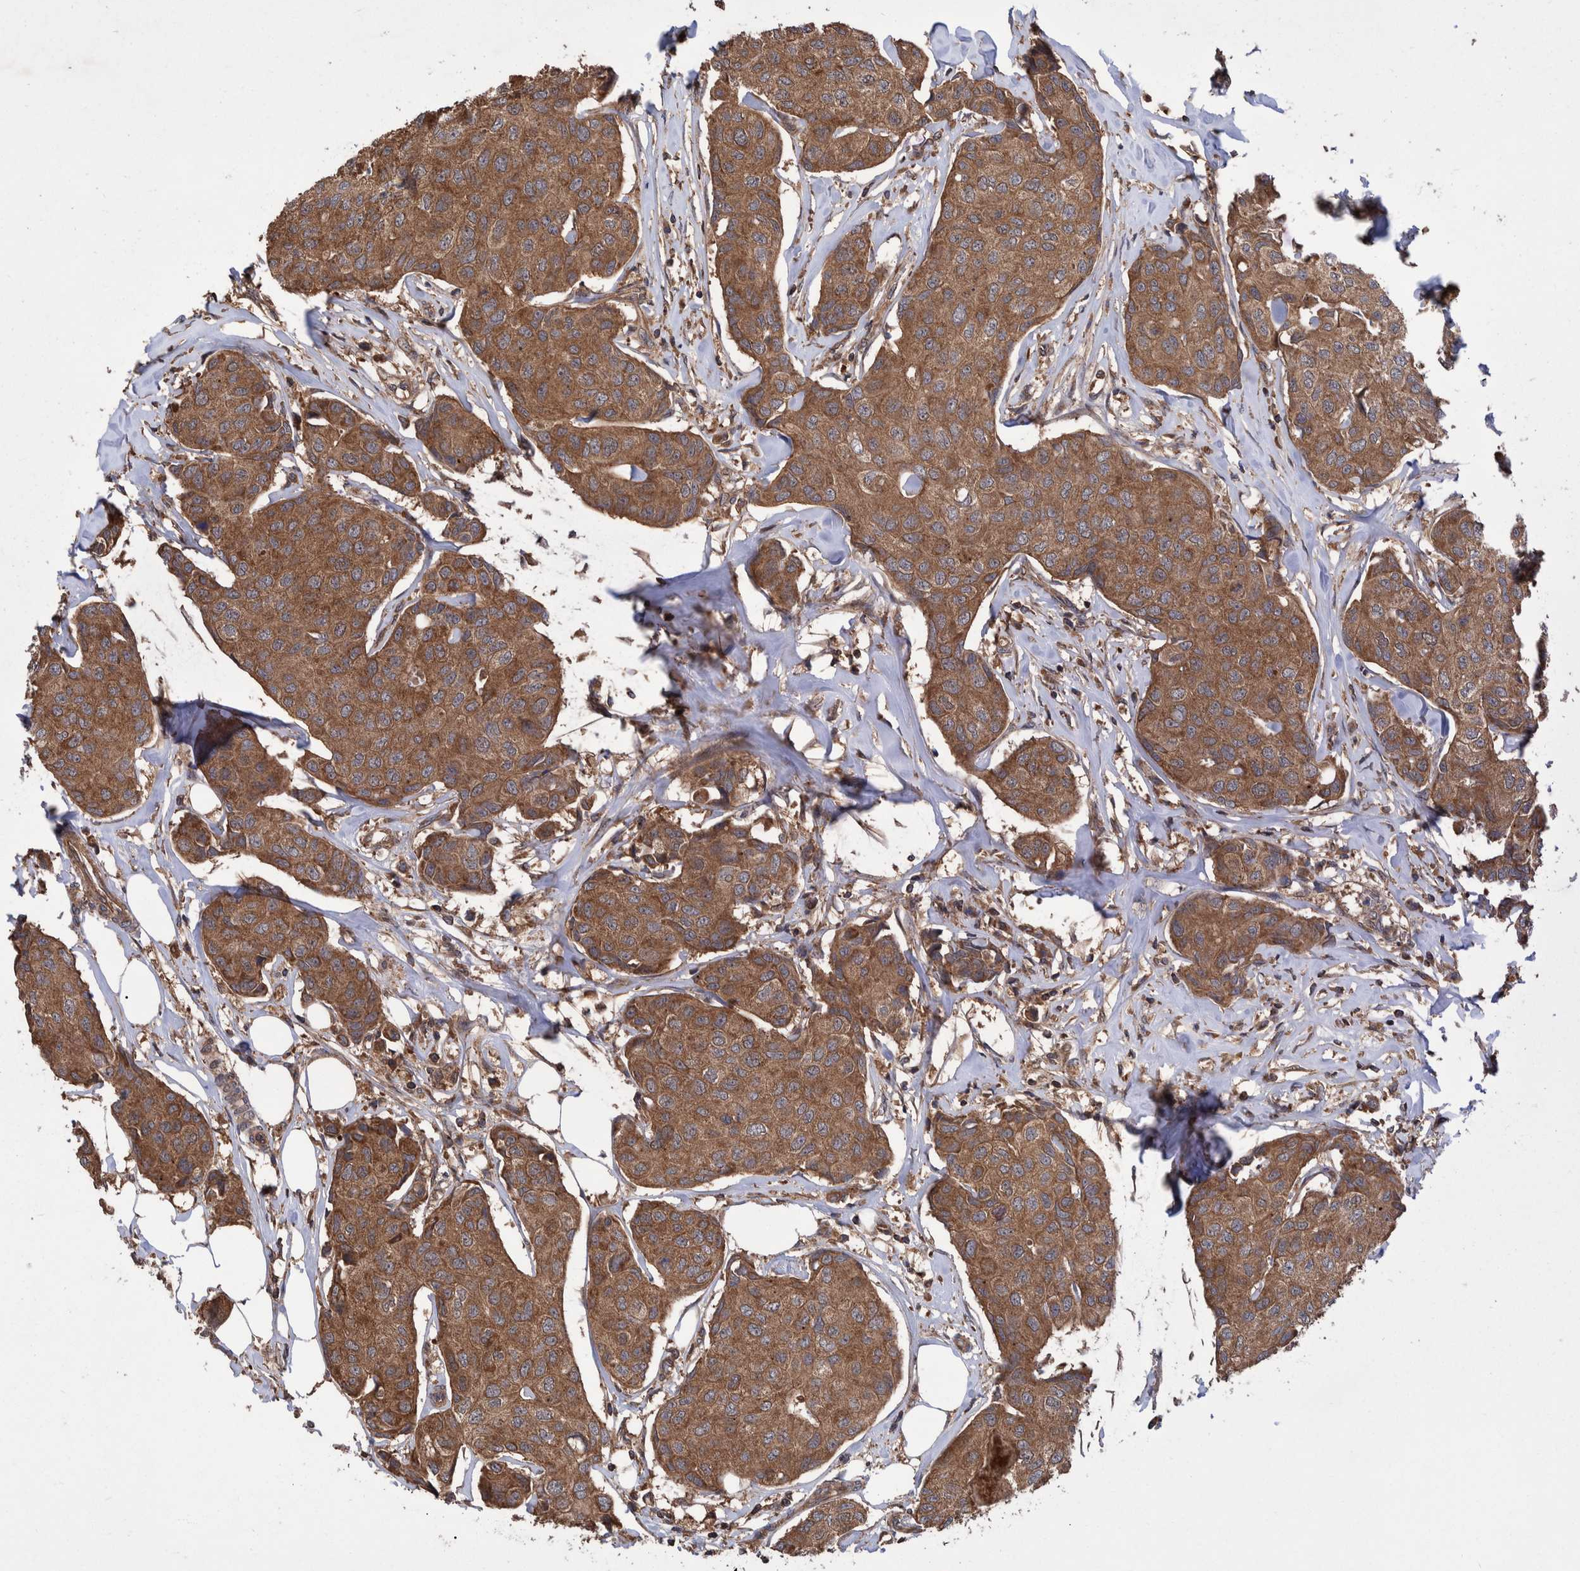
{"staining": {"intensity": "moderate", "quantity": ">75%", "location": "cytoplasmic/membranous"}, "tissue": "breast cancer", "cell_type": "Tumor cells", "image_type": "cancer", "snomed": [{"axis": "morphology", "description": "Duct carcinoma"}, {"axis": "topography", "description": "Breast"}], "caption": "This histopathology image demonstrates IHC staining of human breast cancer, with medium moderate cytoplasmic/membranous expression in approximately >75% of tumor cells.", "gene": "VBP1", "patient": {"sex": "female", "age": 80}}